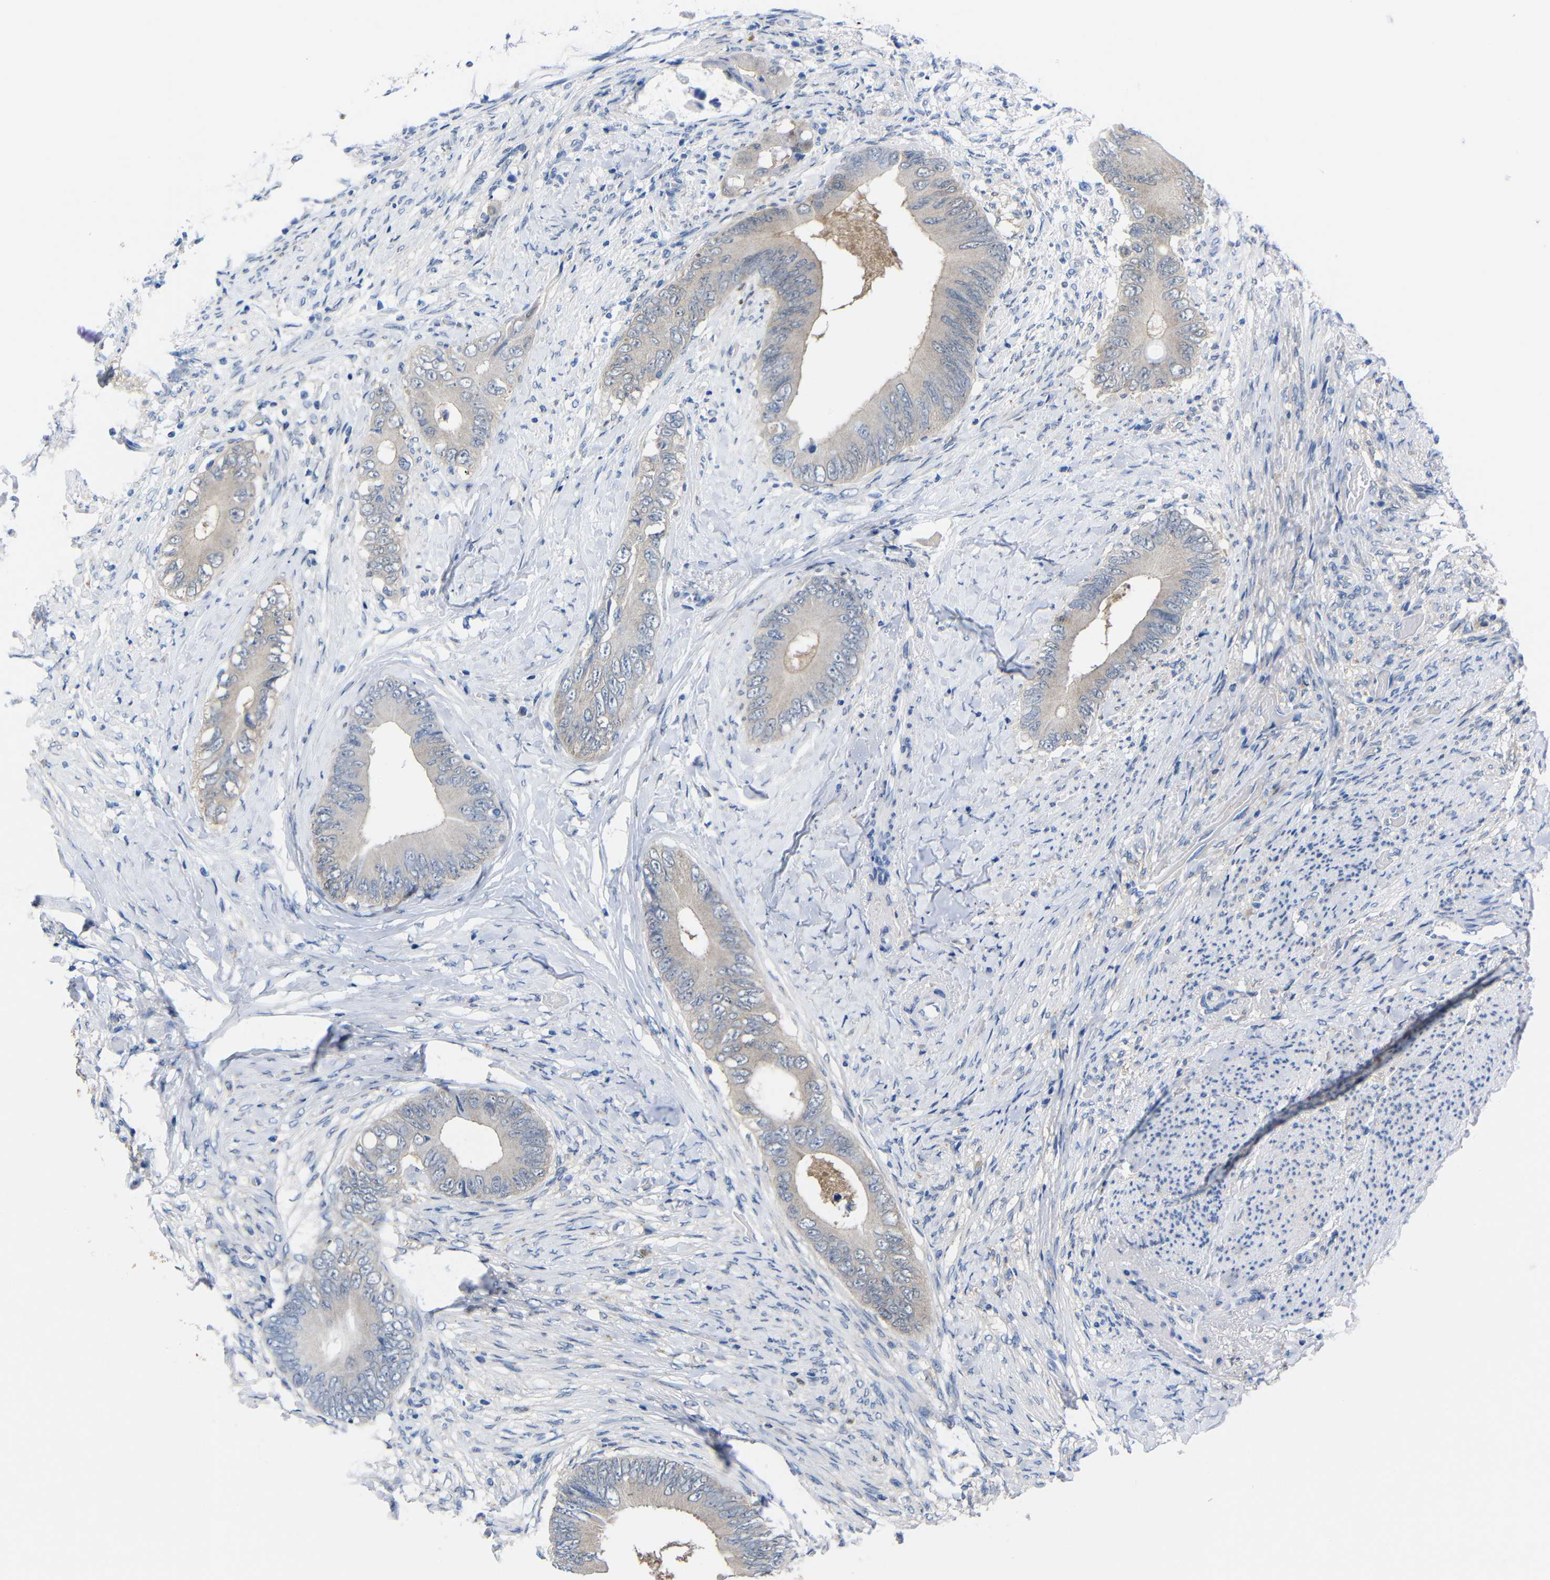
{"staining": {"intensity": "weak", "quantity": ">75%", "location": "cytoplasmic/membranous"}, "tissue": "colorectal cancer", "cell_type": "Tumor cells", "image_type": "cancer", "snomed": [{"axis": "morphology", "description": "Normal tissue, NOS"}, {"axis": "morphology", "description": "Adenocarcinoma, NOS"}, {"axis": "topography", "description": "Rectum"}, {"axis": "topography", "description": "Peripheral nerve tissue"}], "caption": "Weak cytoplasmic/membranous protein positivity is appreciated in about >75% of tumor cells in colorectal adenocarcinoma. Using DAB (brown) and hematoxylin (blue) stains, captured at high magnification using brightfield microscopy.", "gene": "PEBP1", "patient": {"sex": "female", "age": 77}}